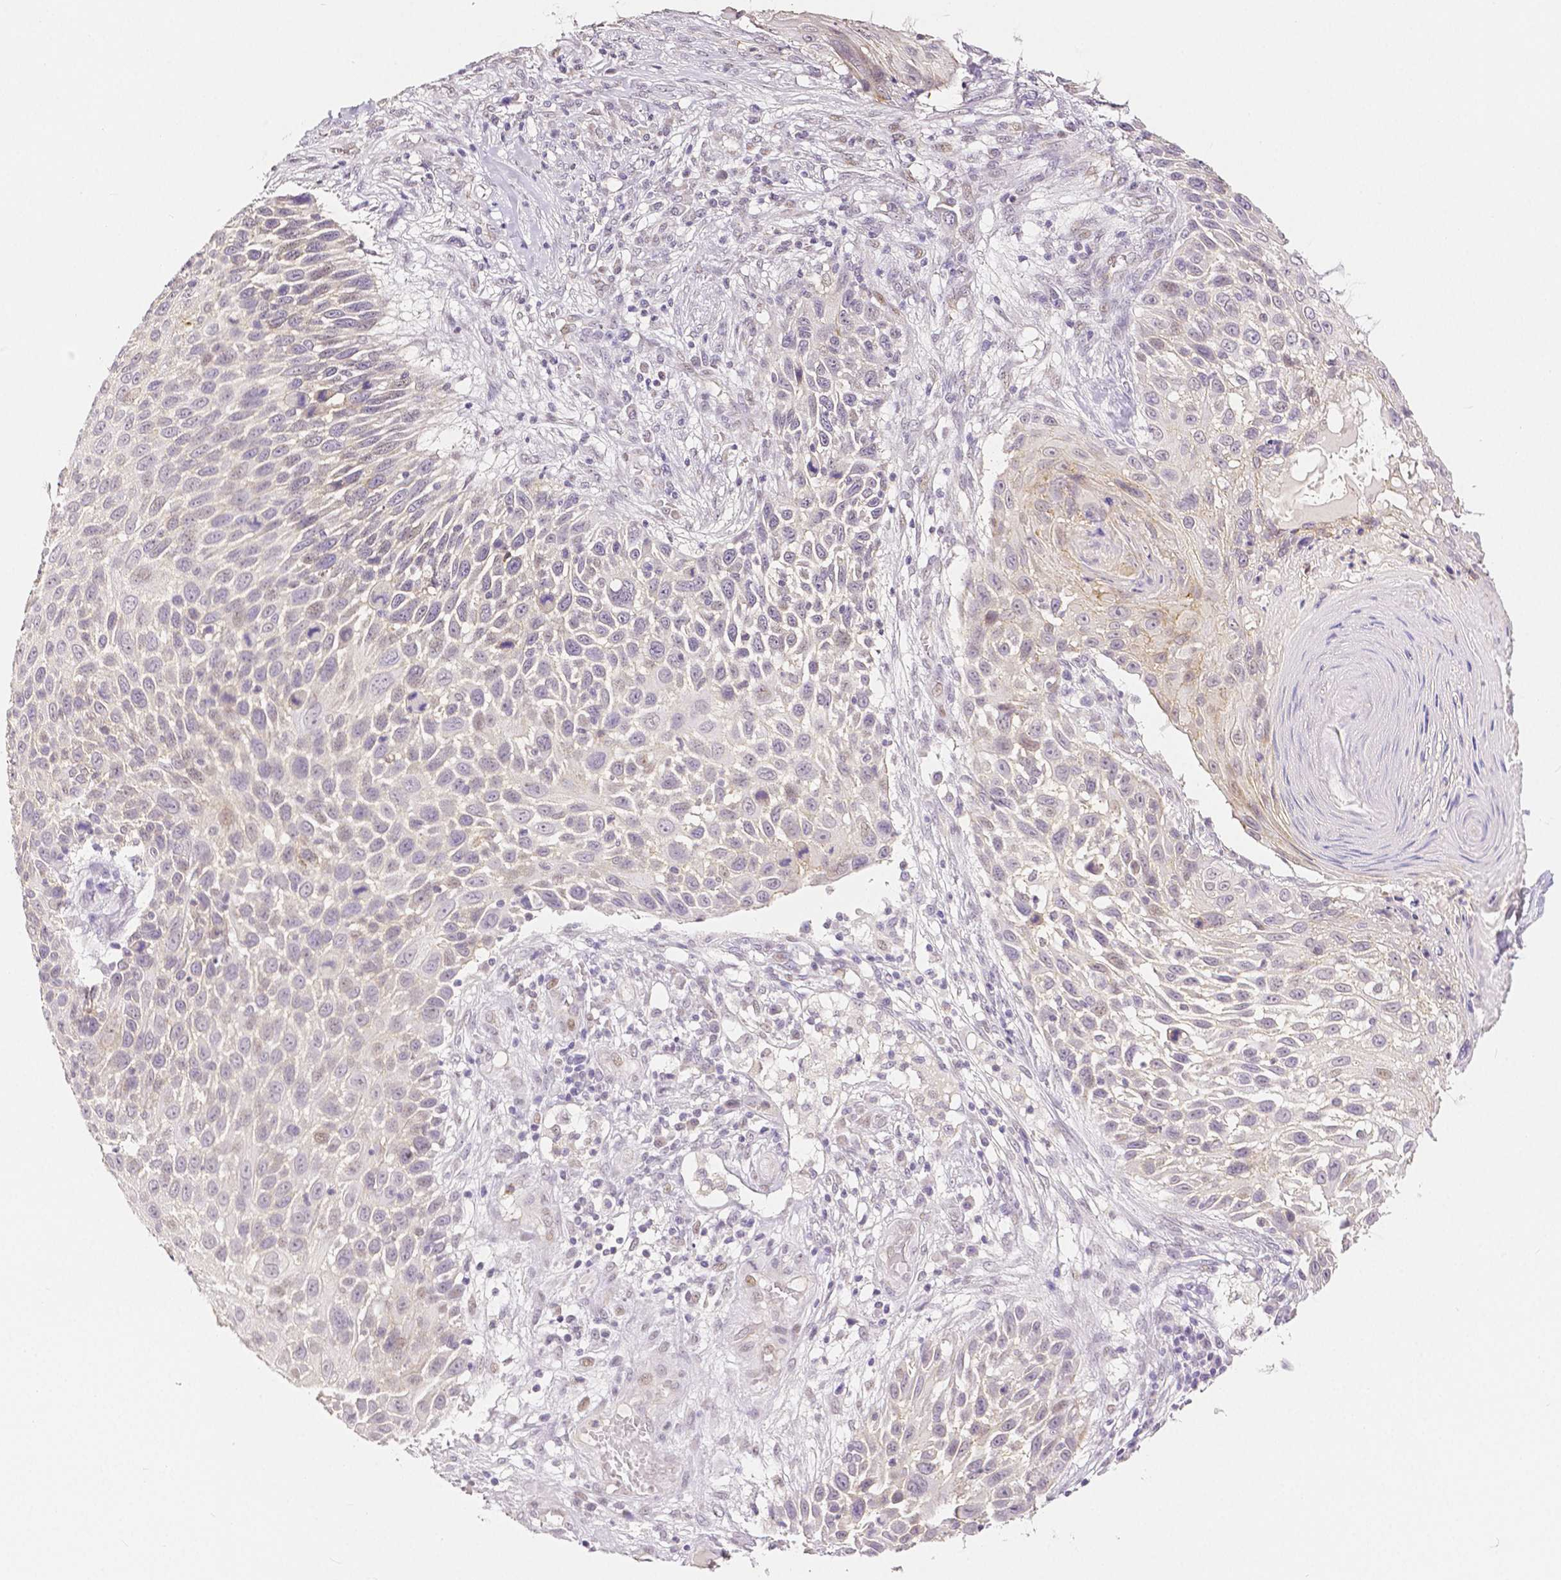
{"staining": {"intensity": "negative", "quantity": "none", "location": "none"}, "tissue": "skin cancer", "cell_type": "Tumor cells", "image_type": "cancer", "snomed": [{"axis": "morphology", "description": "Squamous cell carcinoma, NOS"}, {"axis": "topography", "description": "Skin"}], "caption": "This is an immunohistochemistry micrograph of skin cancer (squamous cell carcinoma). There is no expression in tumor cells.", "gene": "OCLN", "patient": {"sex": "male", "age": 92}}